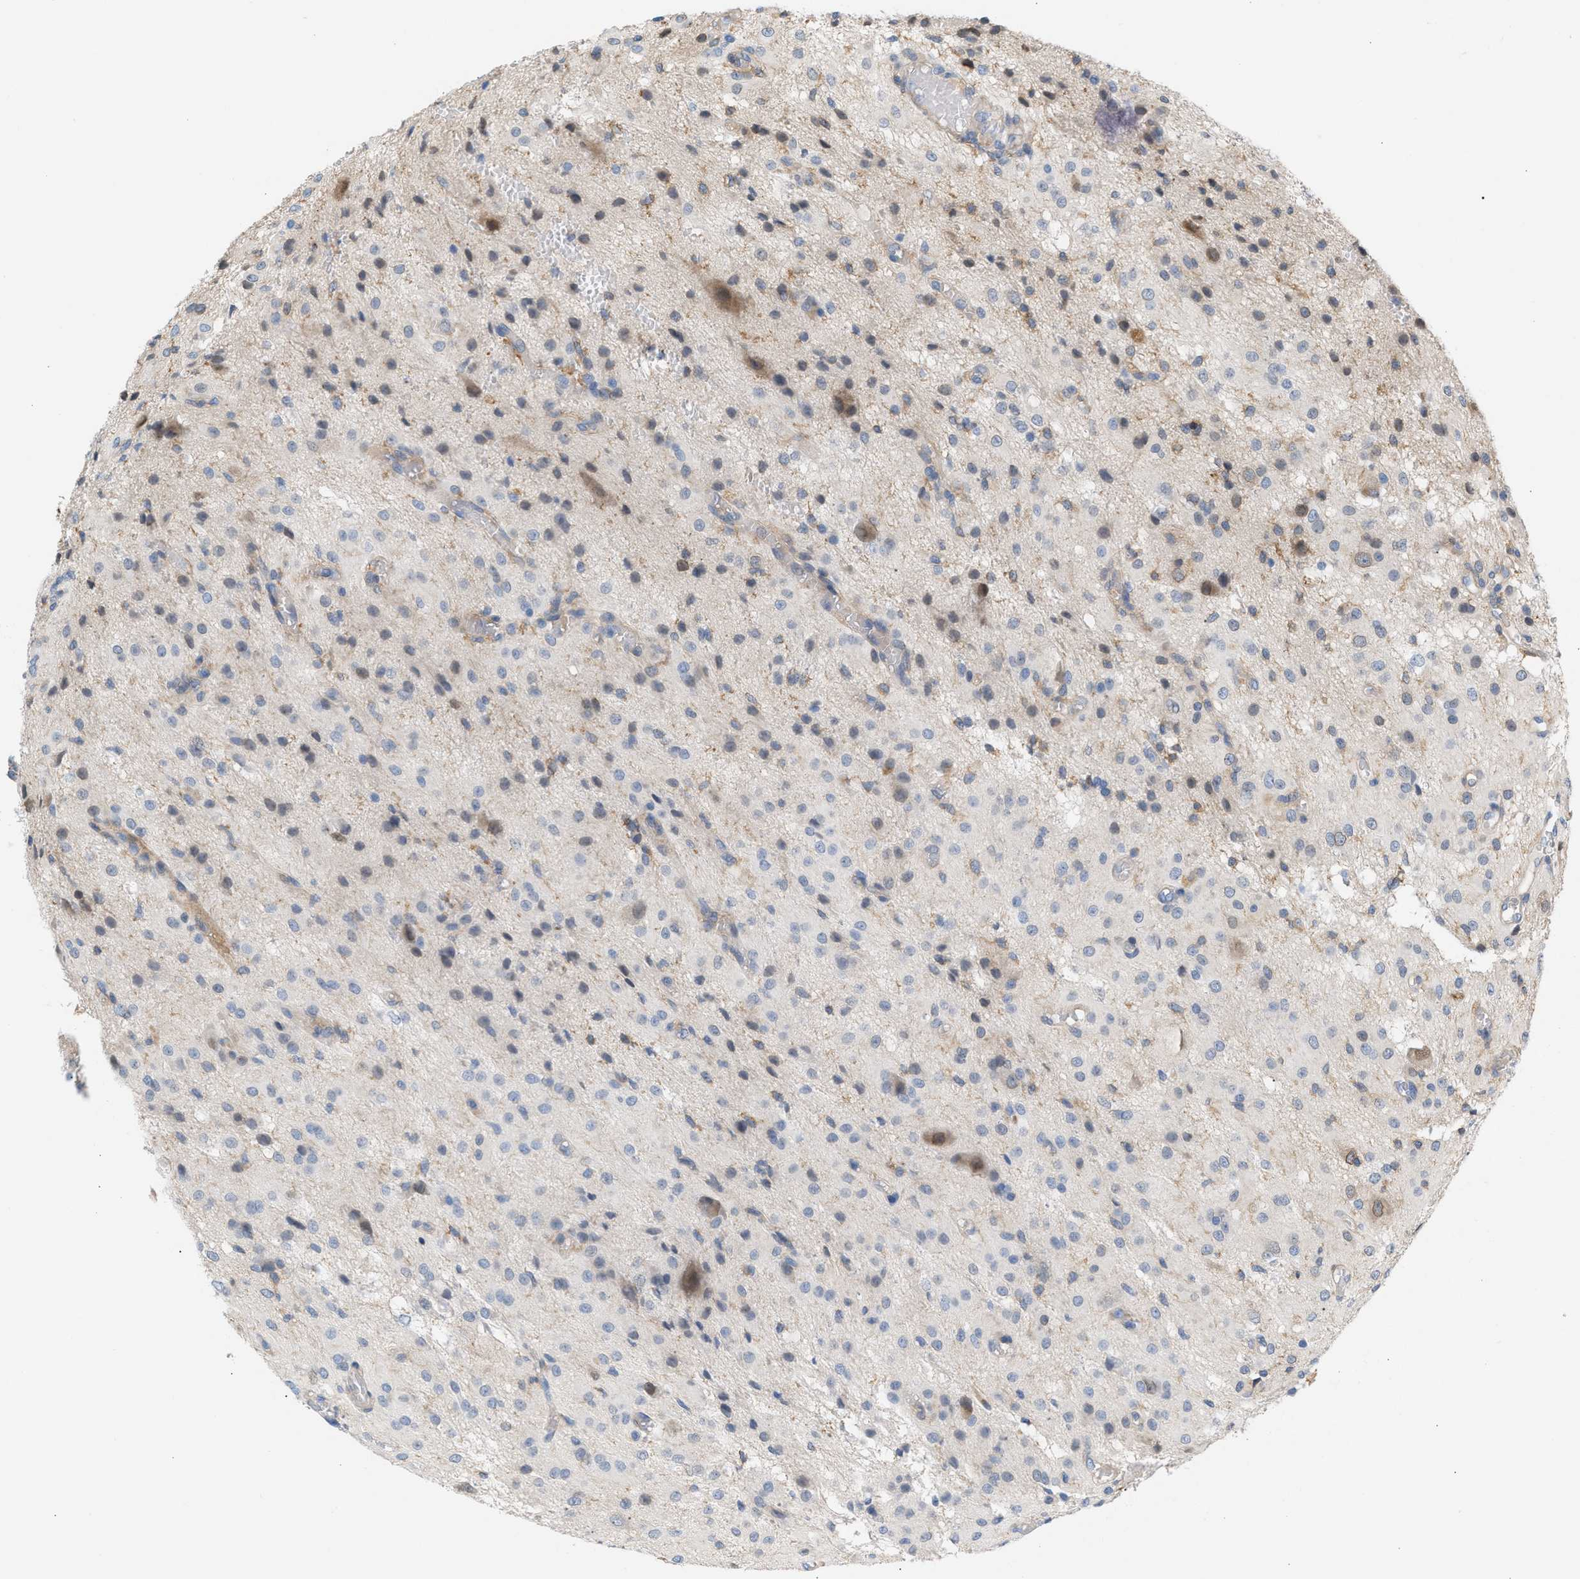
{"staining": {"intensity": "moderate", "quantity": "<25%", "location": "cytoplasmic/membranous,nuclear"}, "tissue": "glioma", "cell_type": "Tumor cells", "image_type": "cancer", "snomed": [{"axis": "morphology", "description": "Glioma, malignant, High grade"}, {"axis": "topography", "description": "Brain"}], "caption": "Immunohistochemistry histopathology image of human glioma stained for a protein (brown), which demonstrates low levels of moderate cytoplasmic/membranous and nuclear positivity in about <25% of tumor cells.", "gene": "LRCH1", "patient": {"sex": "female", "age": 59}}